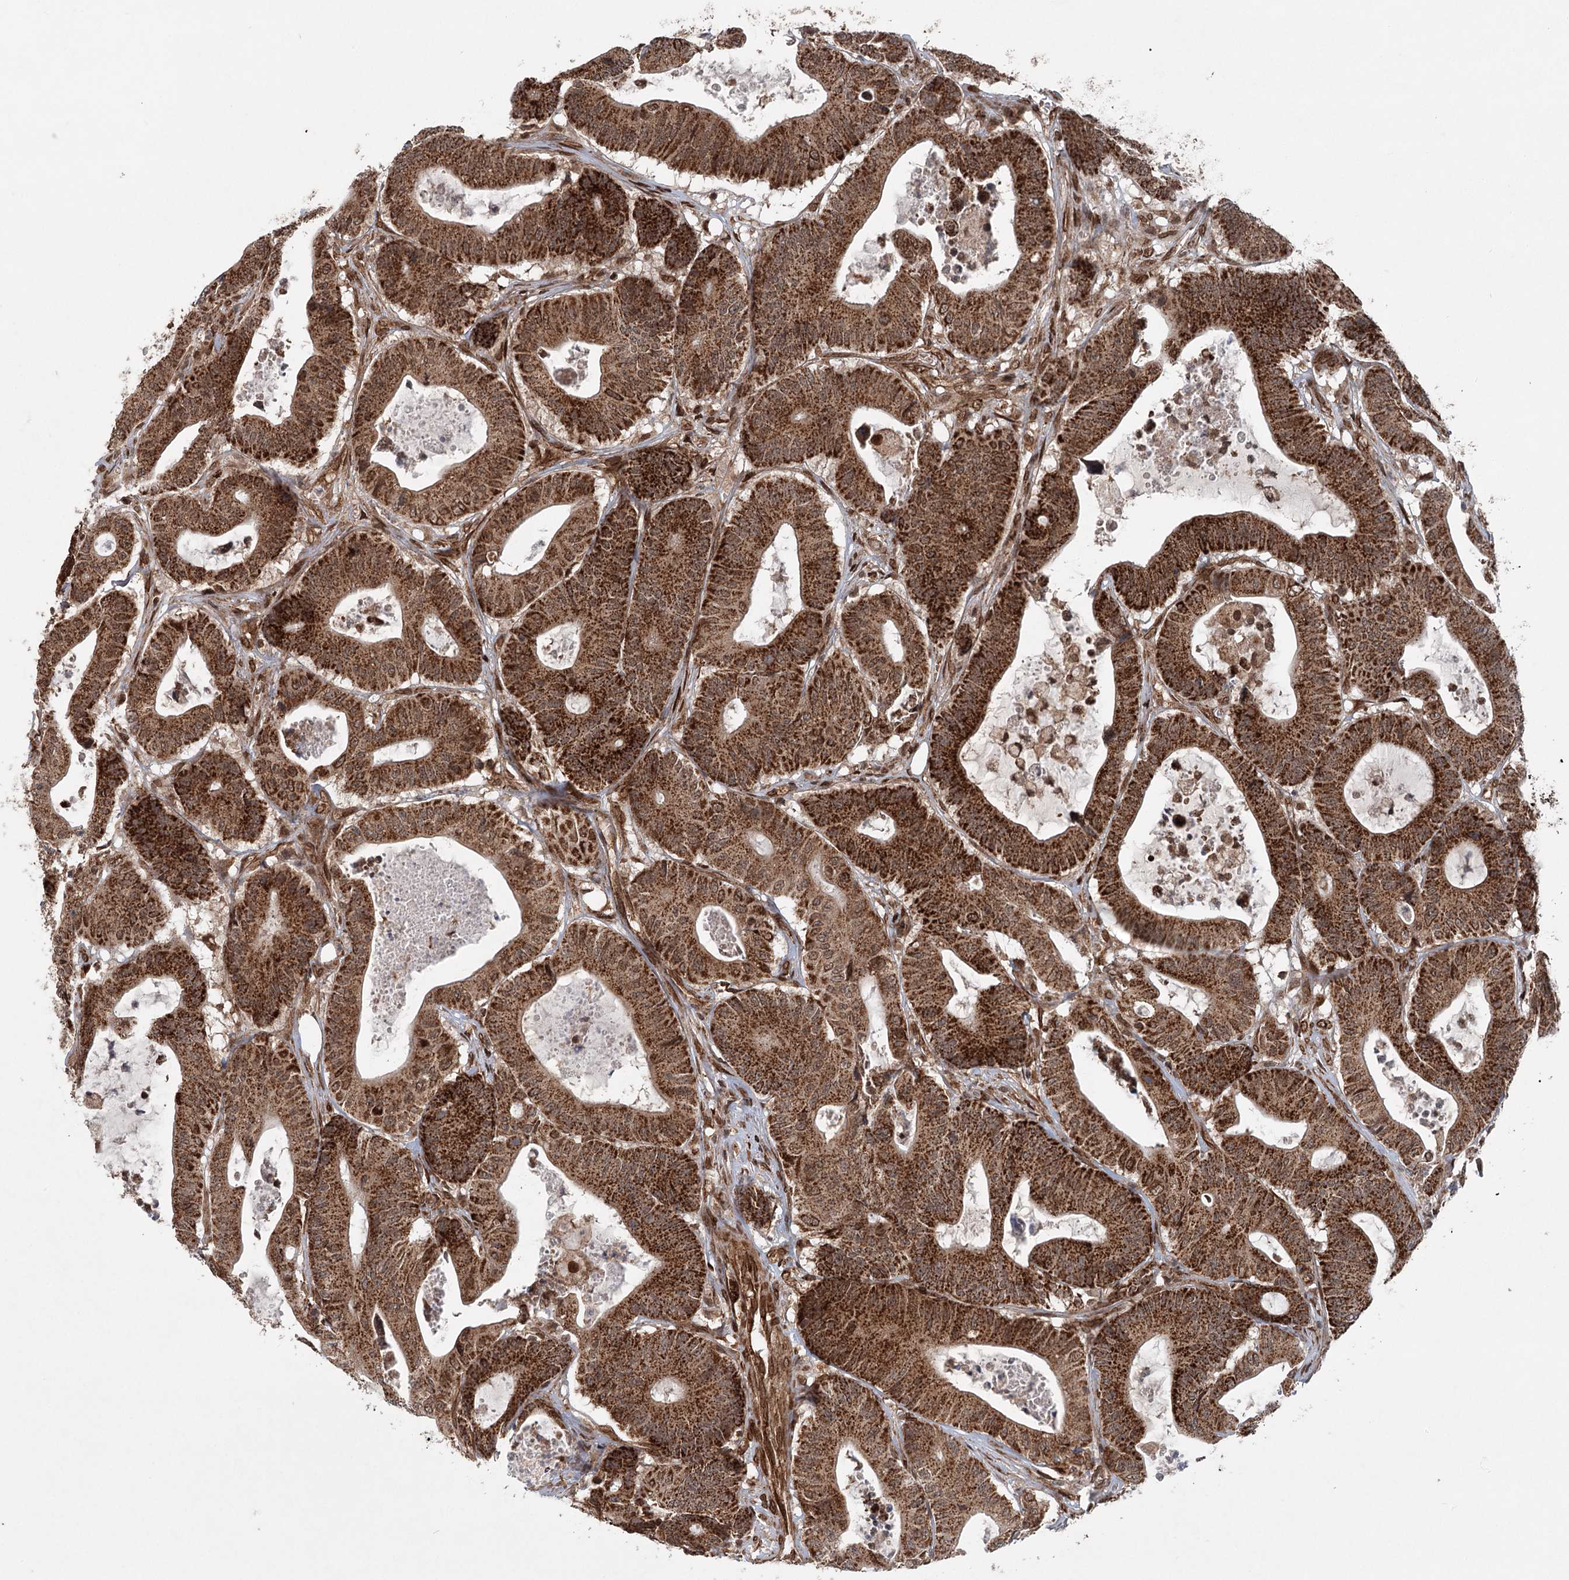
{"staining": {"intensity": "strong", "quantity": ">75%", "location": "cytoplasmic/membranous"}, "tissue": "colorectal cancer", "cell_type": "Tumor cells", "image_type": "cancer", "snomed": [{"axis": "morphology", "description": "Adenocarcinoma, NOS"}, {"axis": "topography", "description": "Colon"}], "caption": "IHC image of neoplastic tissue: colorectal adenocarcinoma stained using immunohistochemistry exhibits high levels of strong protein expression localized specifically in the cytoplasmic/membranous of tumor cells, appearing as a cytoplasmic/membranous brown color.", "gene": "BCKDHA", "patient": {"sex": "female", "age": 84}}